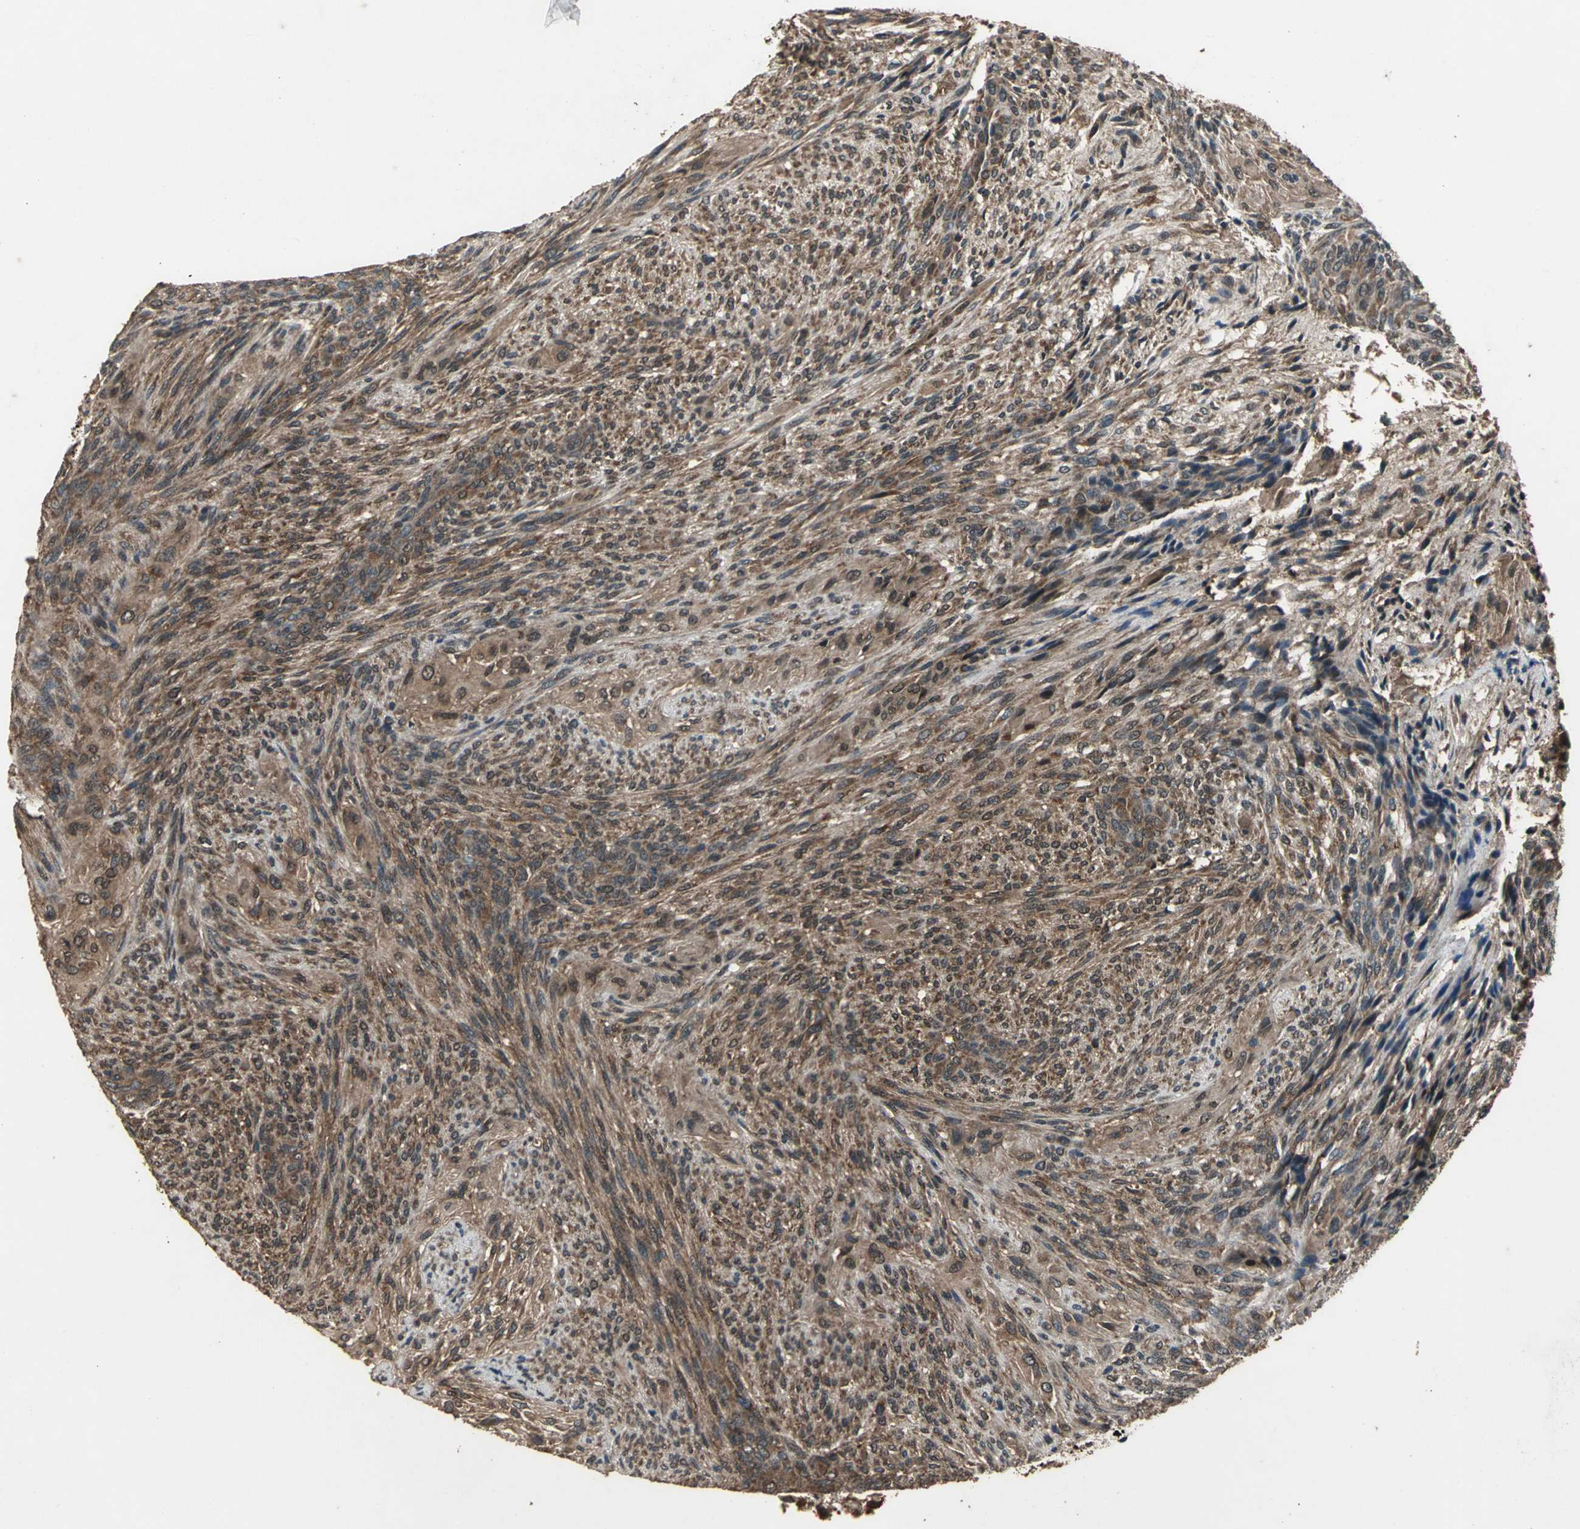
{"staining": {"intensity": "strong", "quantity": ">75%", "location": "cytoplasmic/membranous,nuclear"}, "tissue": "glioma", "cell_type": "Tumor cells", "image_type": "cancer", "snomed": [{"axis": "morphology", "description": "Glioma, malignant, High grade"}, {"axis": "topography", "description": "Cerebral cortex"}], "caption": "Immunohistochemistry (IHC) micrograph of neoplastic tissue: human glioma stained using immunohistochemistry reveals high levels of strong protein expression localized specifically in the cytoplasmic/membranous and nuclear of tumor cells, appearing as a cytoplasmic/membranous and nuclear brown color.", "gene": "ZNF608", "patient": {"sex": "female", "age": 55}}